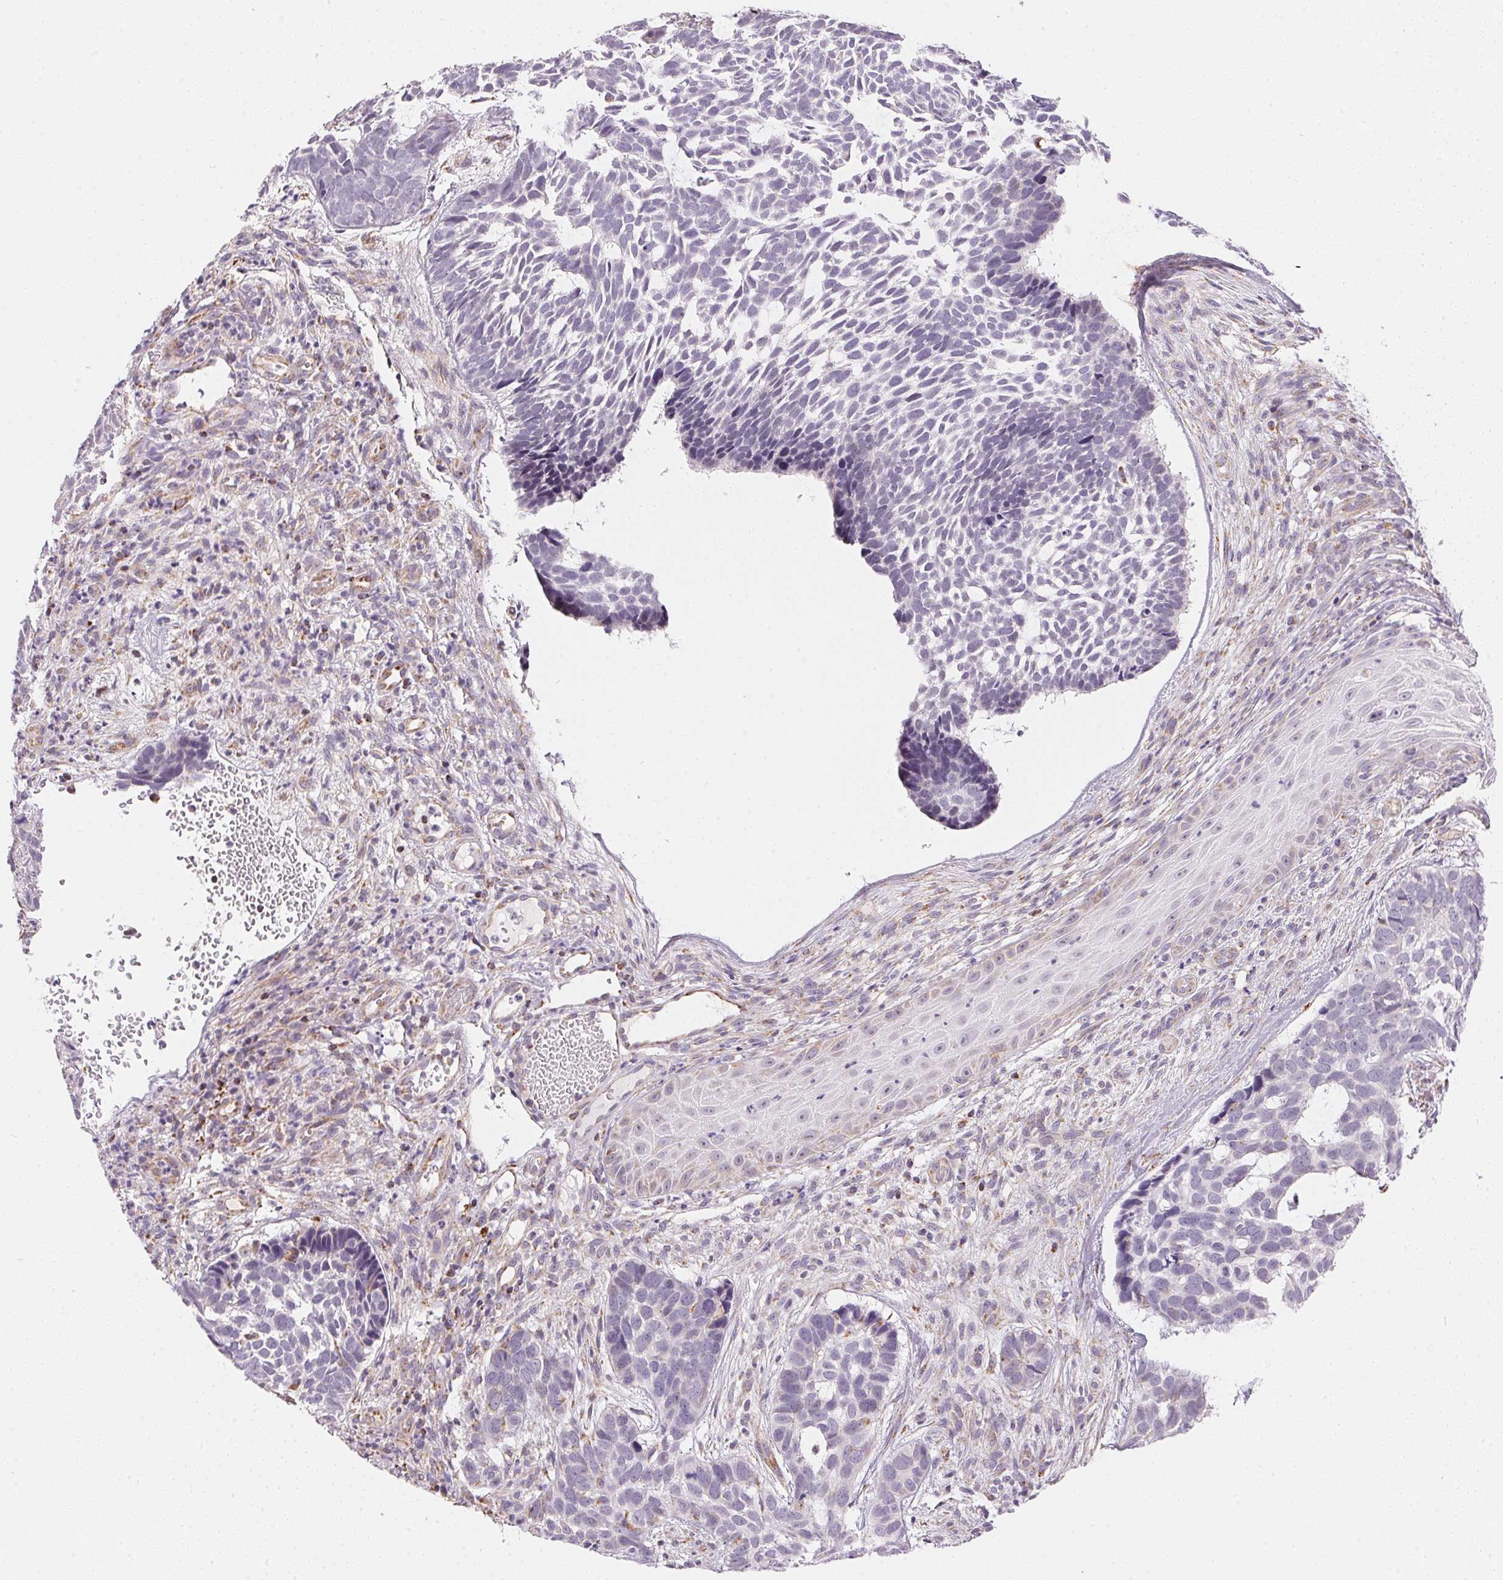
{"staining": {"intensity": "negative", "quantity": "none", "location": "none"}, "tissue": "skin cancer", "cell_type": "Tumor cells", "image_type": "cancer", "snomed": [{"axis": "morphology", "description": "Basal cell carcinoma"}, {"axis": "topography", "description": "Skin"}], "caption": "Immunohistochemistry (IHC) of human skin cancer (basal cell carcinoma) shows no positivity in tumor cells. (IHC, brightfield microscopy, high magnification).", "gene": "GIPC2", "patient": {"sex": "male", "age": 78}}